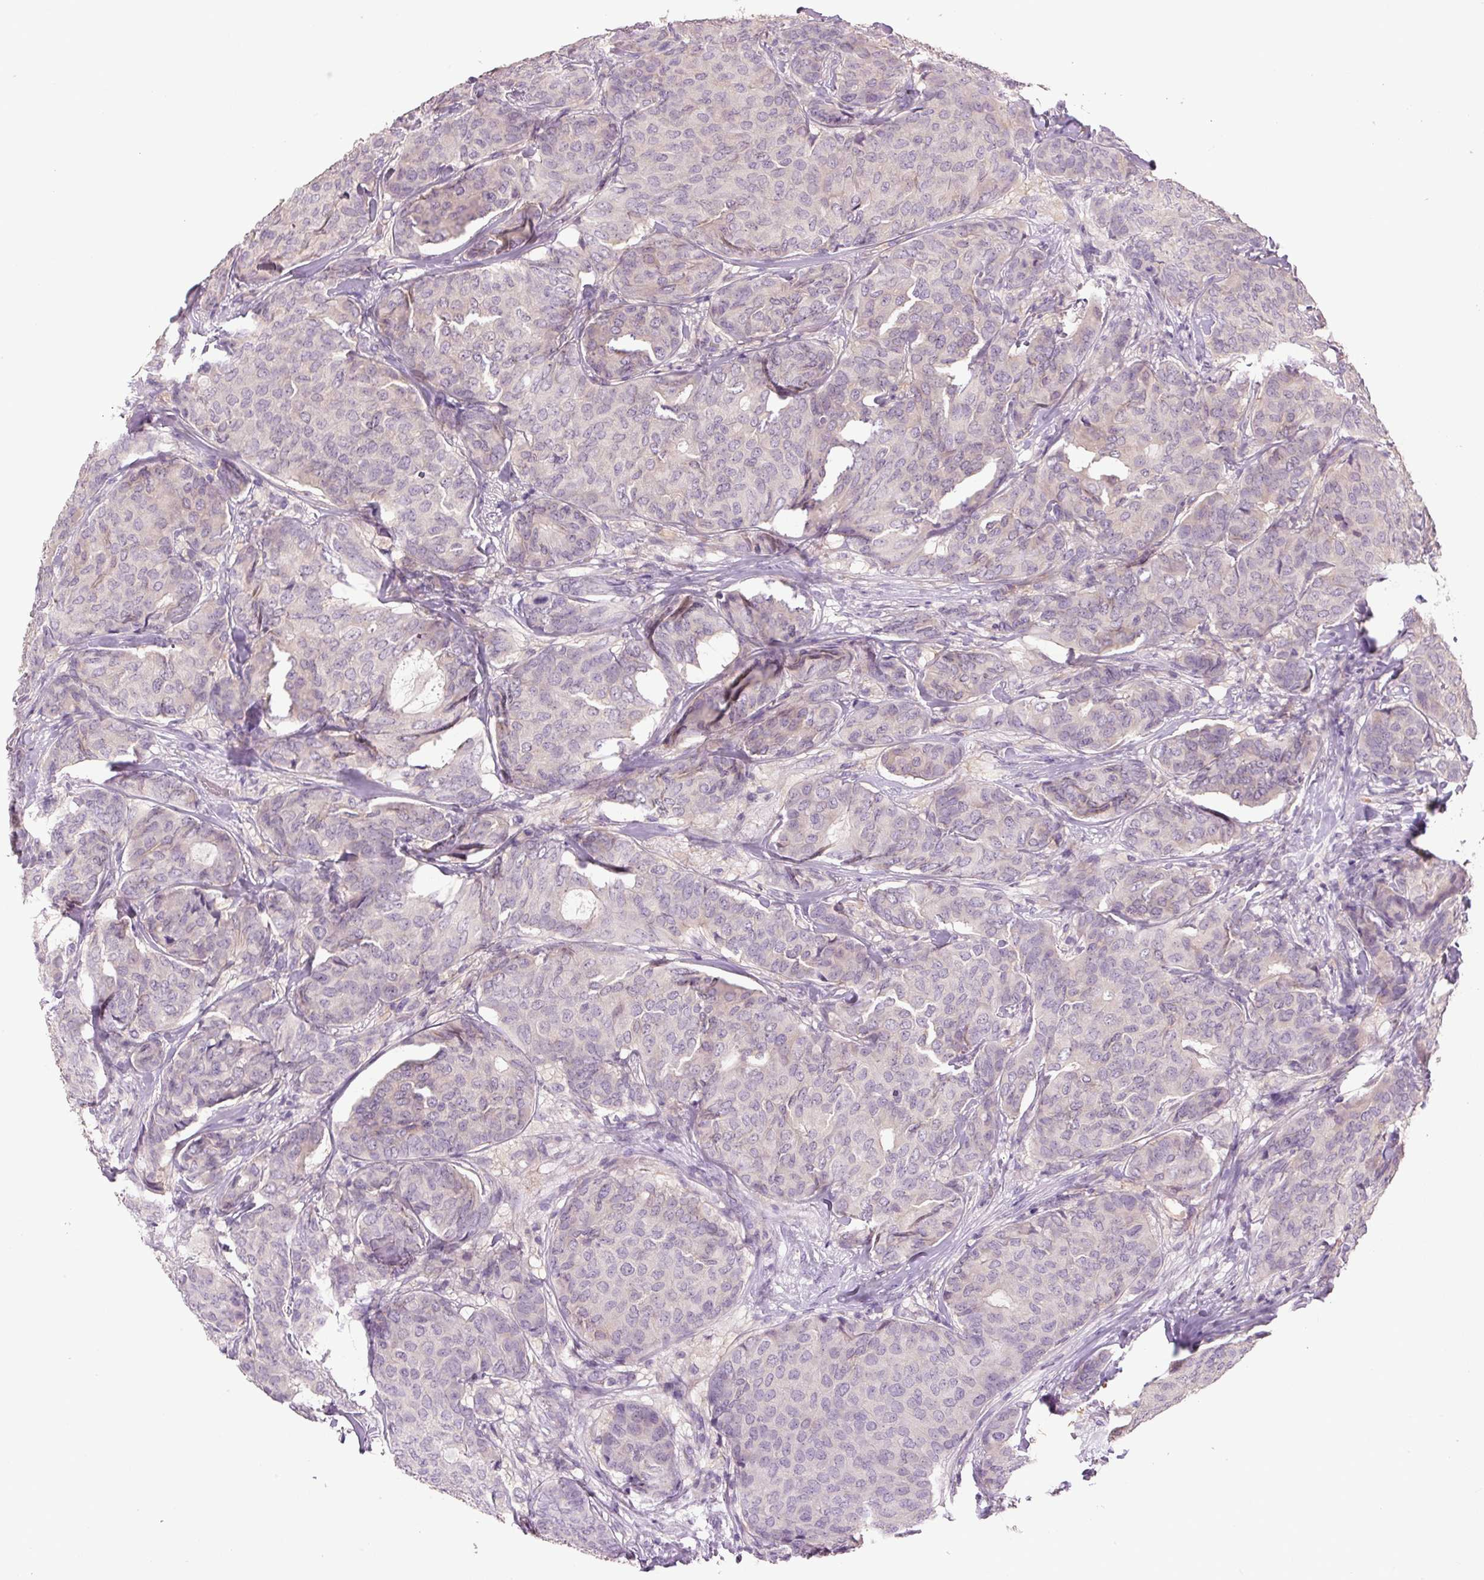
{"staining": {"intensity": "negative", "quantity": "none", "location": "none"}, "tissue": "breast cancer", "cell_type": "Tumor cells", "image_type": "cancer", "snomed": [{"axis": "morphology", "description": "Duct carcinoma"}, {"axis": "topography", "description": "Breast"}], "caption": "Tumor cells are negative for brown protein staining in breast cancer. (Brightfield microscopy of DAB immunohistochemistry at high magnification).", "gene": "TMEM100", "patient": {"sex": "female", "age": 75}}